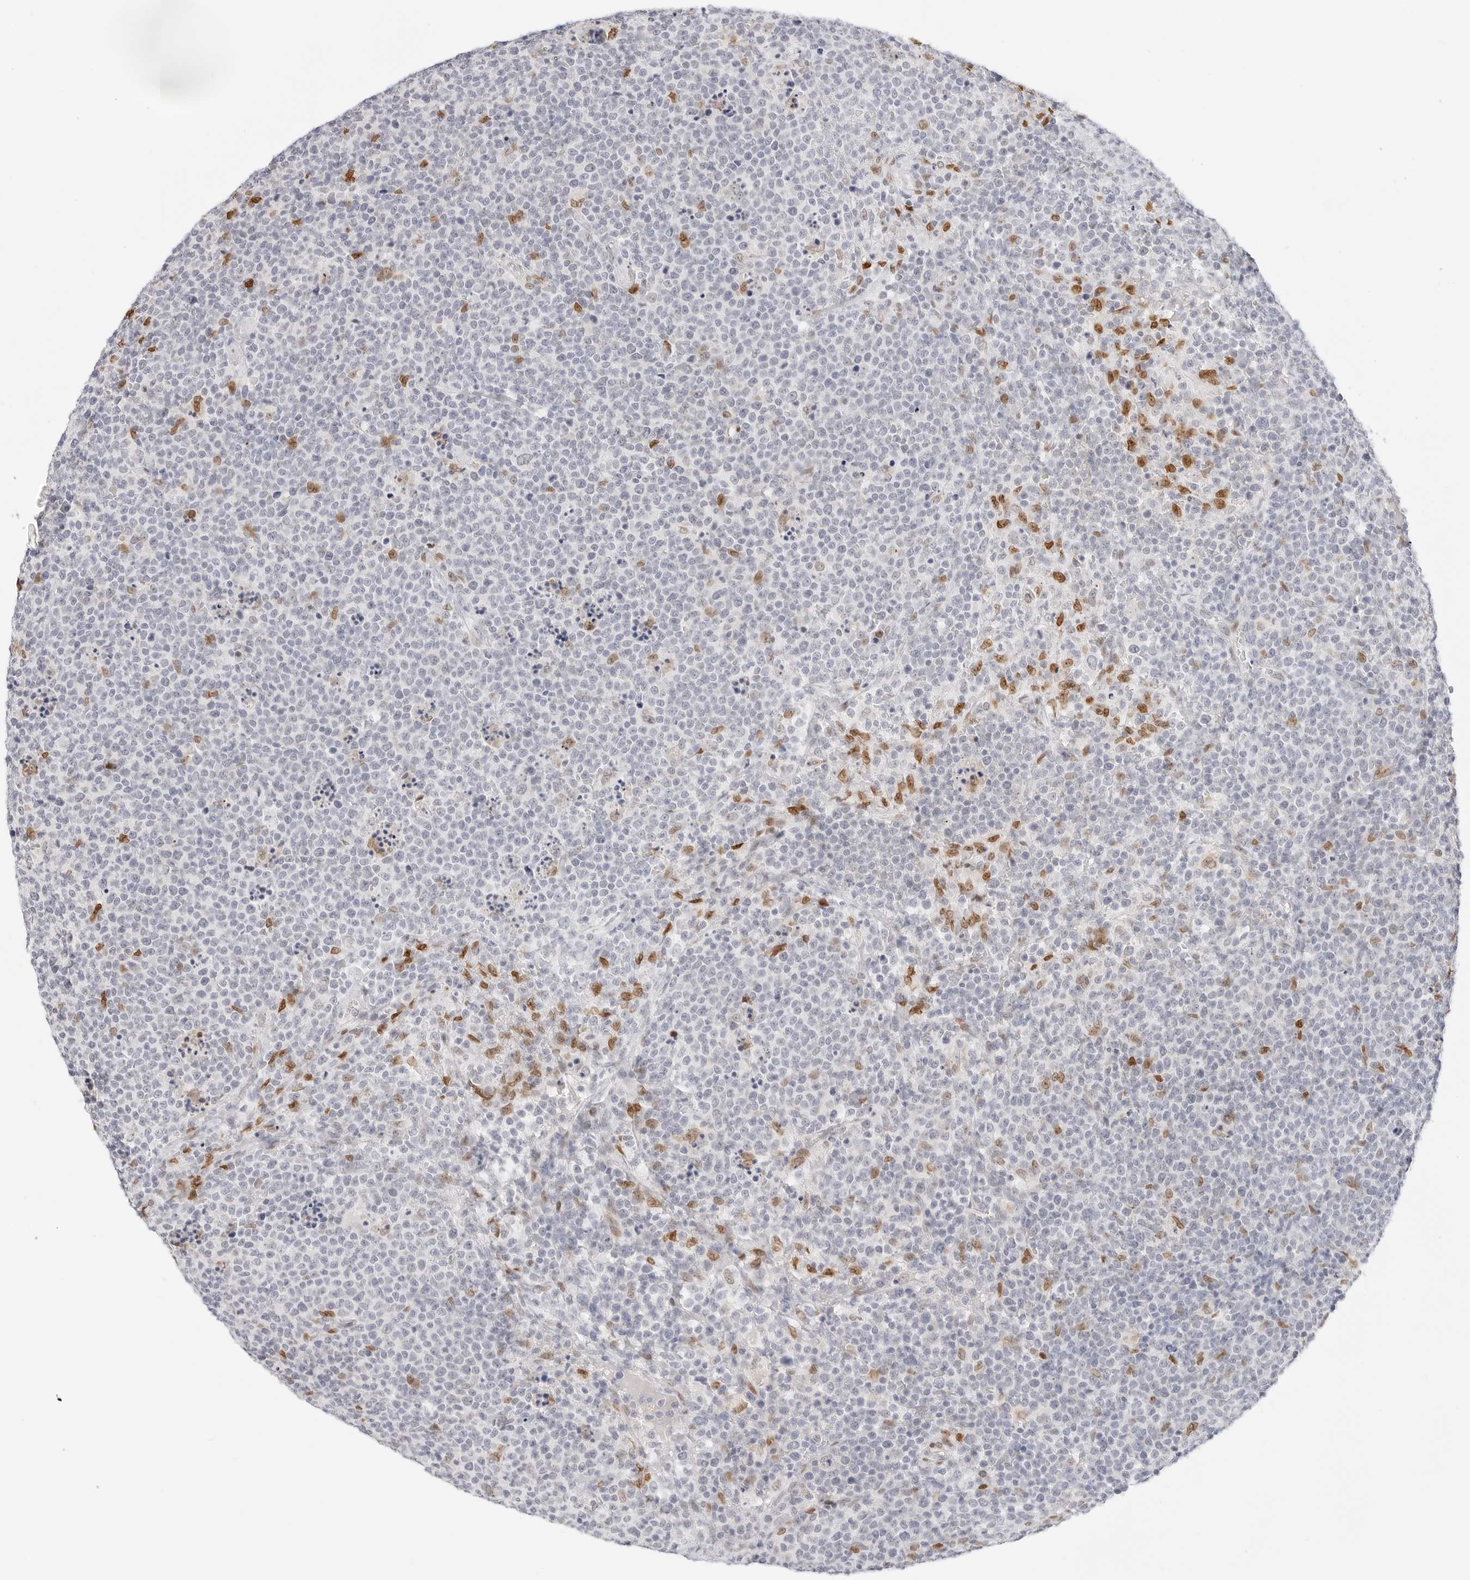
{"staining": {"intensity": "moderate", "quantity": "<25%", "location": "nuclear"}, "tissue": "lymphoma", "cell_type": "Tumor cells", "image_type": "cancer", "snomed": [{"axis": "morphology", "description": "Malignant lymphoma, non-Hodgkin's type, High grade"}, {"axis": "topography", "description": "Lymph node"}], "caption": "High-grade malignant lymphoma, non-Hodgkin's type tissue displays moderate nuclear expression in about <25% of tumor cells", "gene": "SPIDR", "patient": {"sex": "male", "age": 61}}